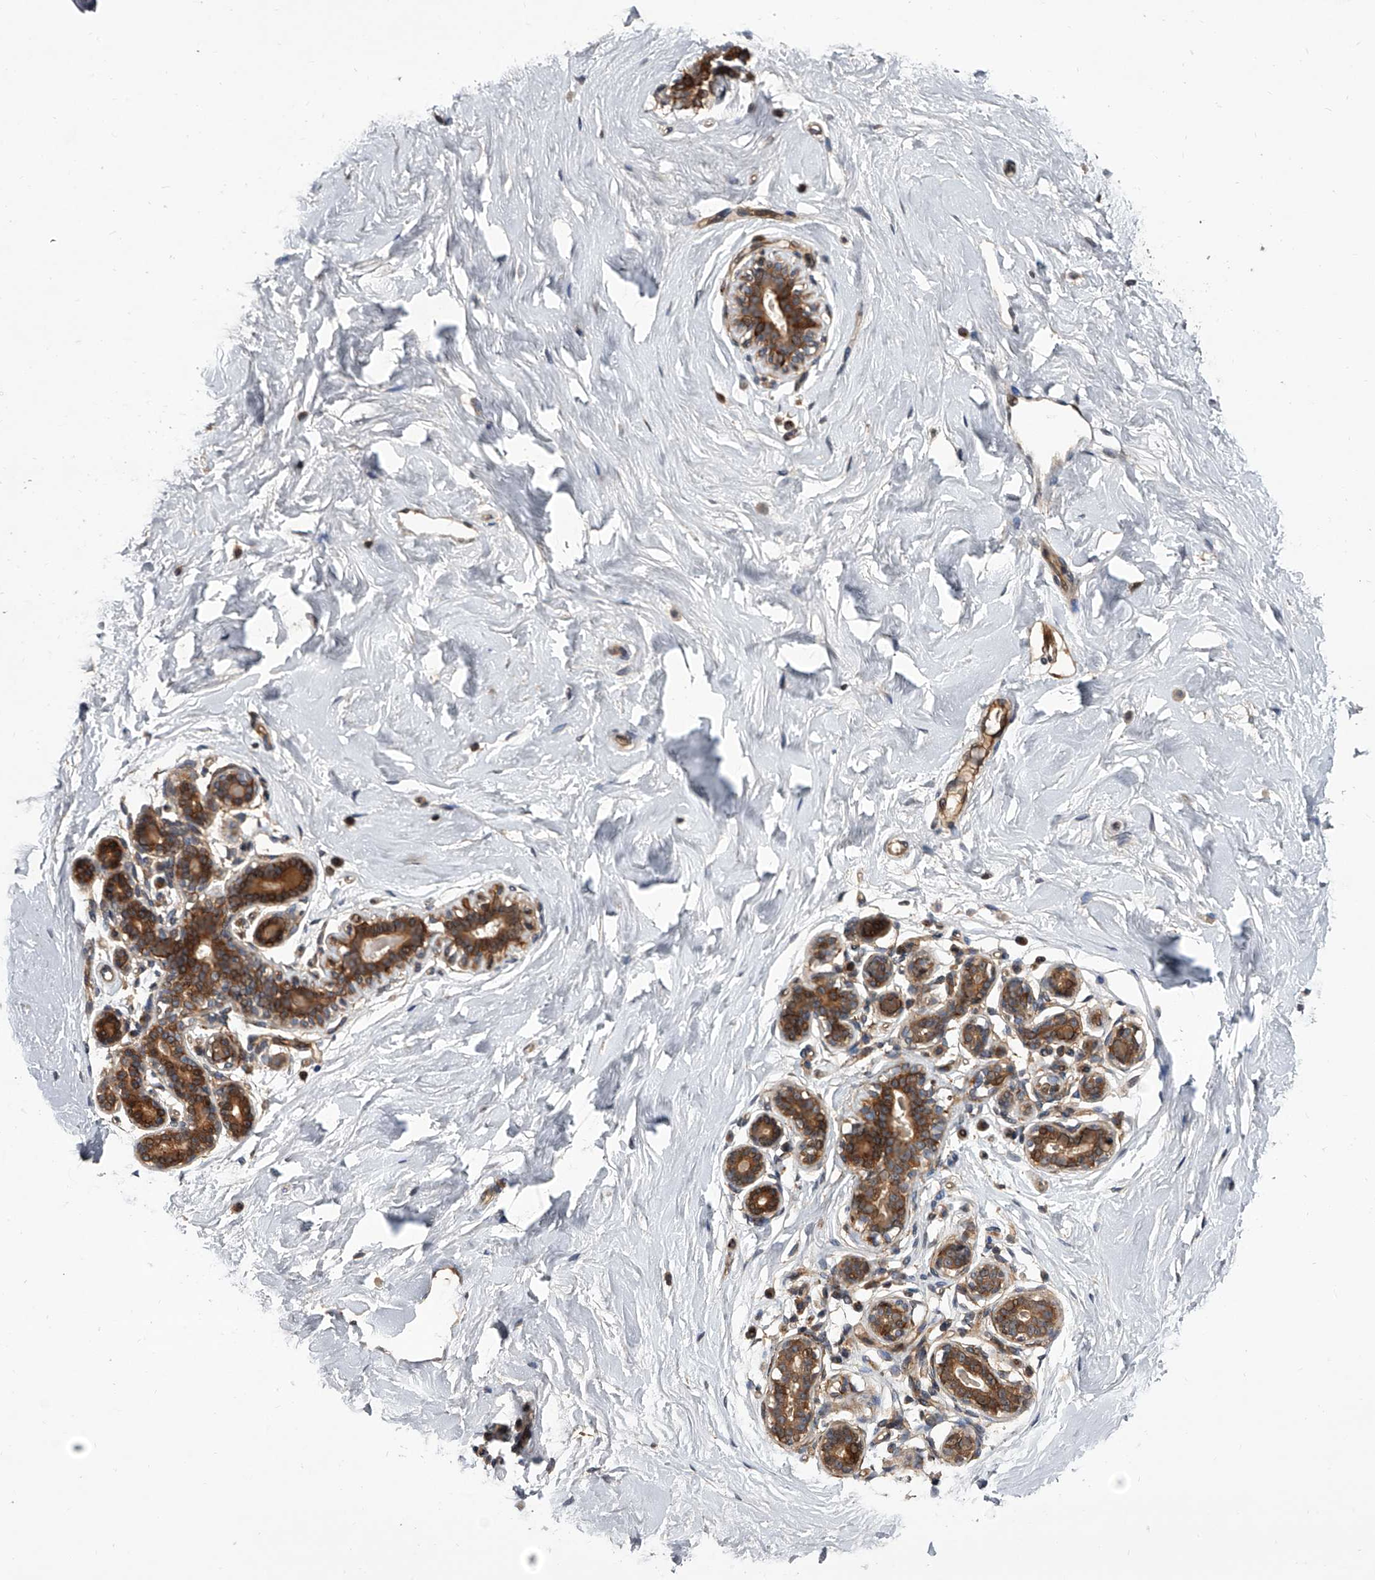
{"staining": {"intensity": "negative", "quantity": "none", "location": "none"}, "tissue": "breast", "cell_type": "Adipocytes", "image_type": "normal", "snomed": [{"axis": "morphology", "description": "Normal tissue, NOS"}, {"axis": "morphology", "description": "Adenoma, NOS"}, {"axis": "topography", "description": "Breast"}], "caption": "Immunohistochemistry photomicrograph of normal breast: breast stained with DAB reveals no significant protein positivity in adipocytes.", "gene": "USP47", "patient": {"sex": "female", "age": 23}}